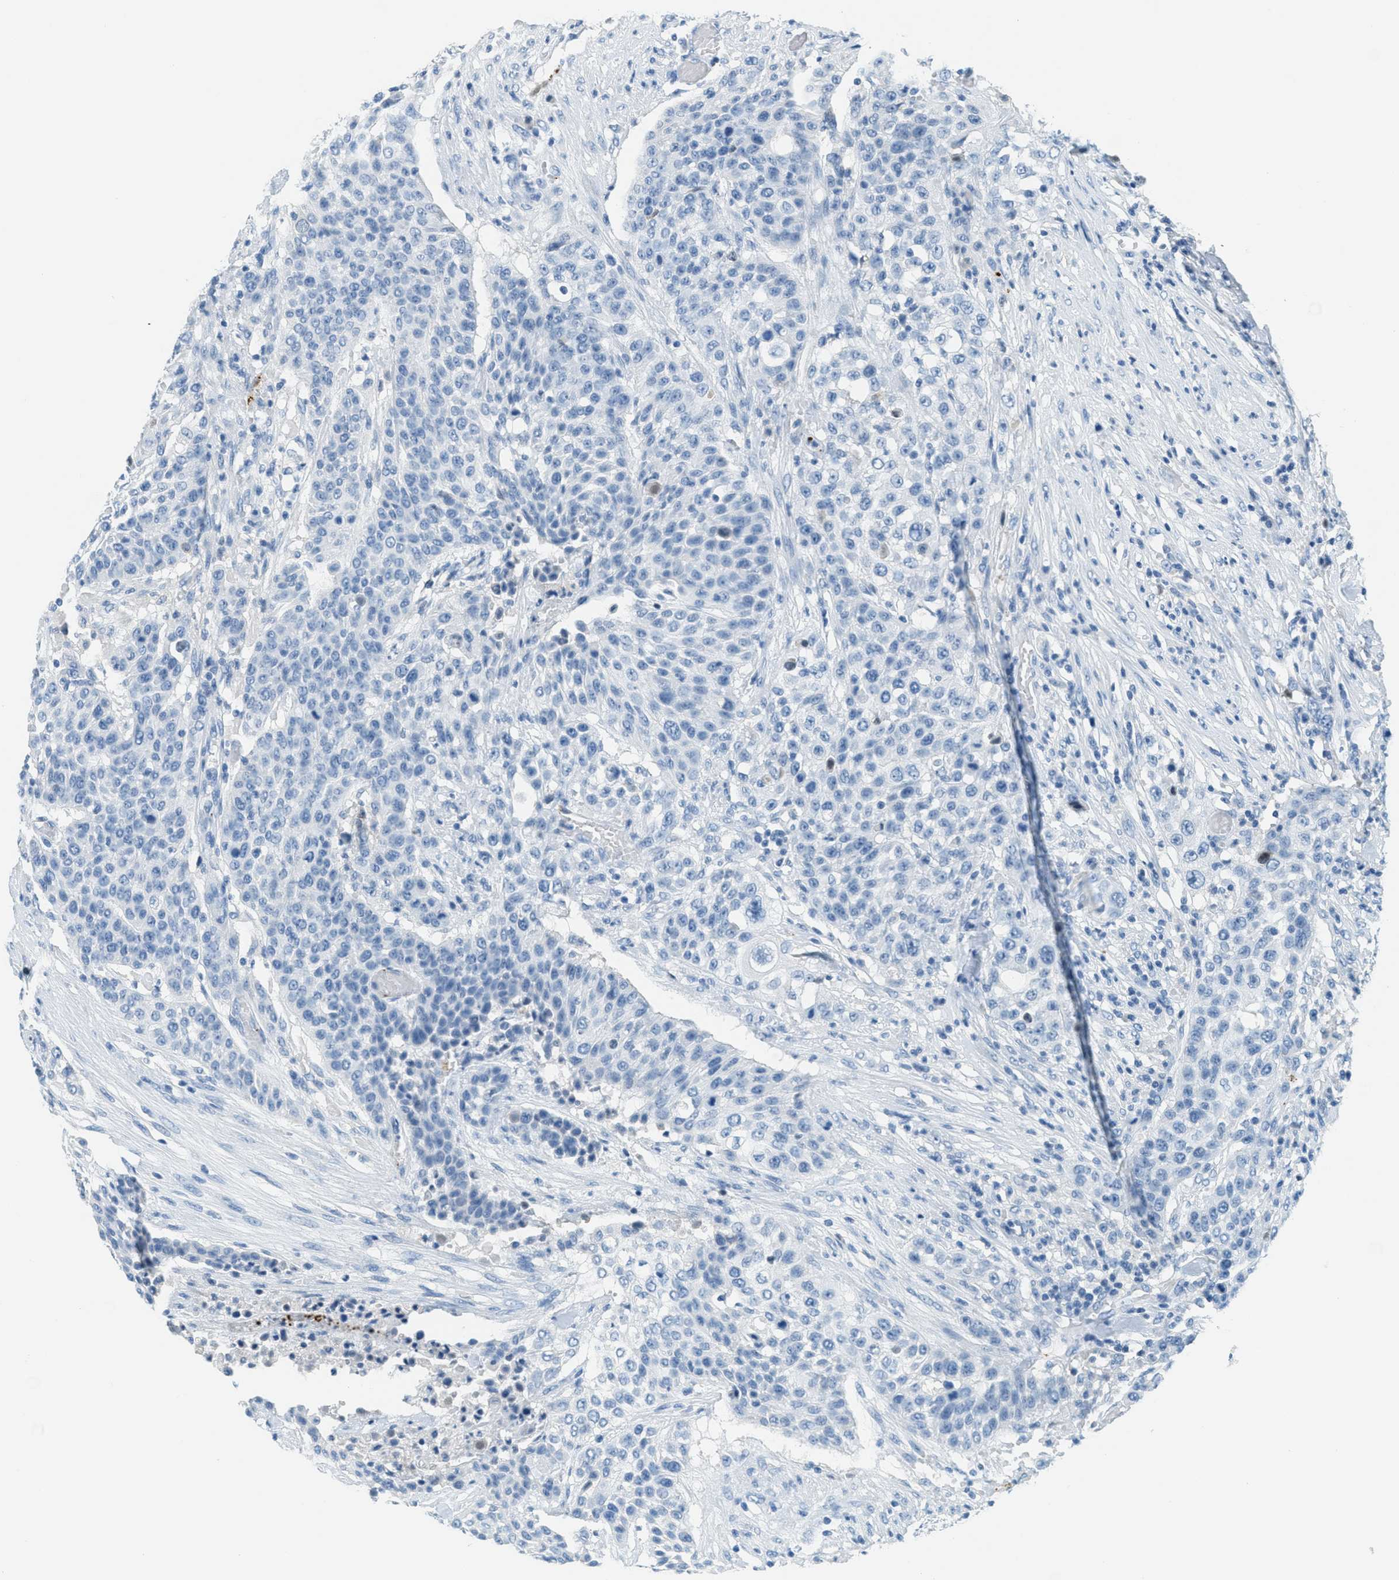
{"staining": {"intensity": "negative", "quantity": "none", "location": "none"}, "tissue": "urothelial cancer", "cell_type": "Tumor cells", "image_type": "cancer", "snomed": [{"axis": "morphology", "description": "Urothelial carcinoma, High grade"}, {"axis": "topography", "description": "Urinary bladder"}], "caption": "Immunohistochemistry micrograph of human urothelial cancer stained for a protein (brown), which displays no expression in tumor cells.", "gene": "PPBP", "patient": {"sex": "male", "age": 74}}